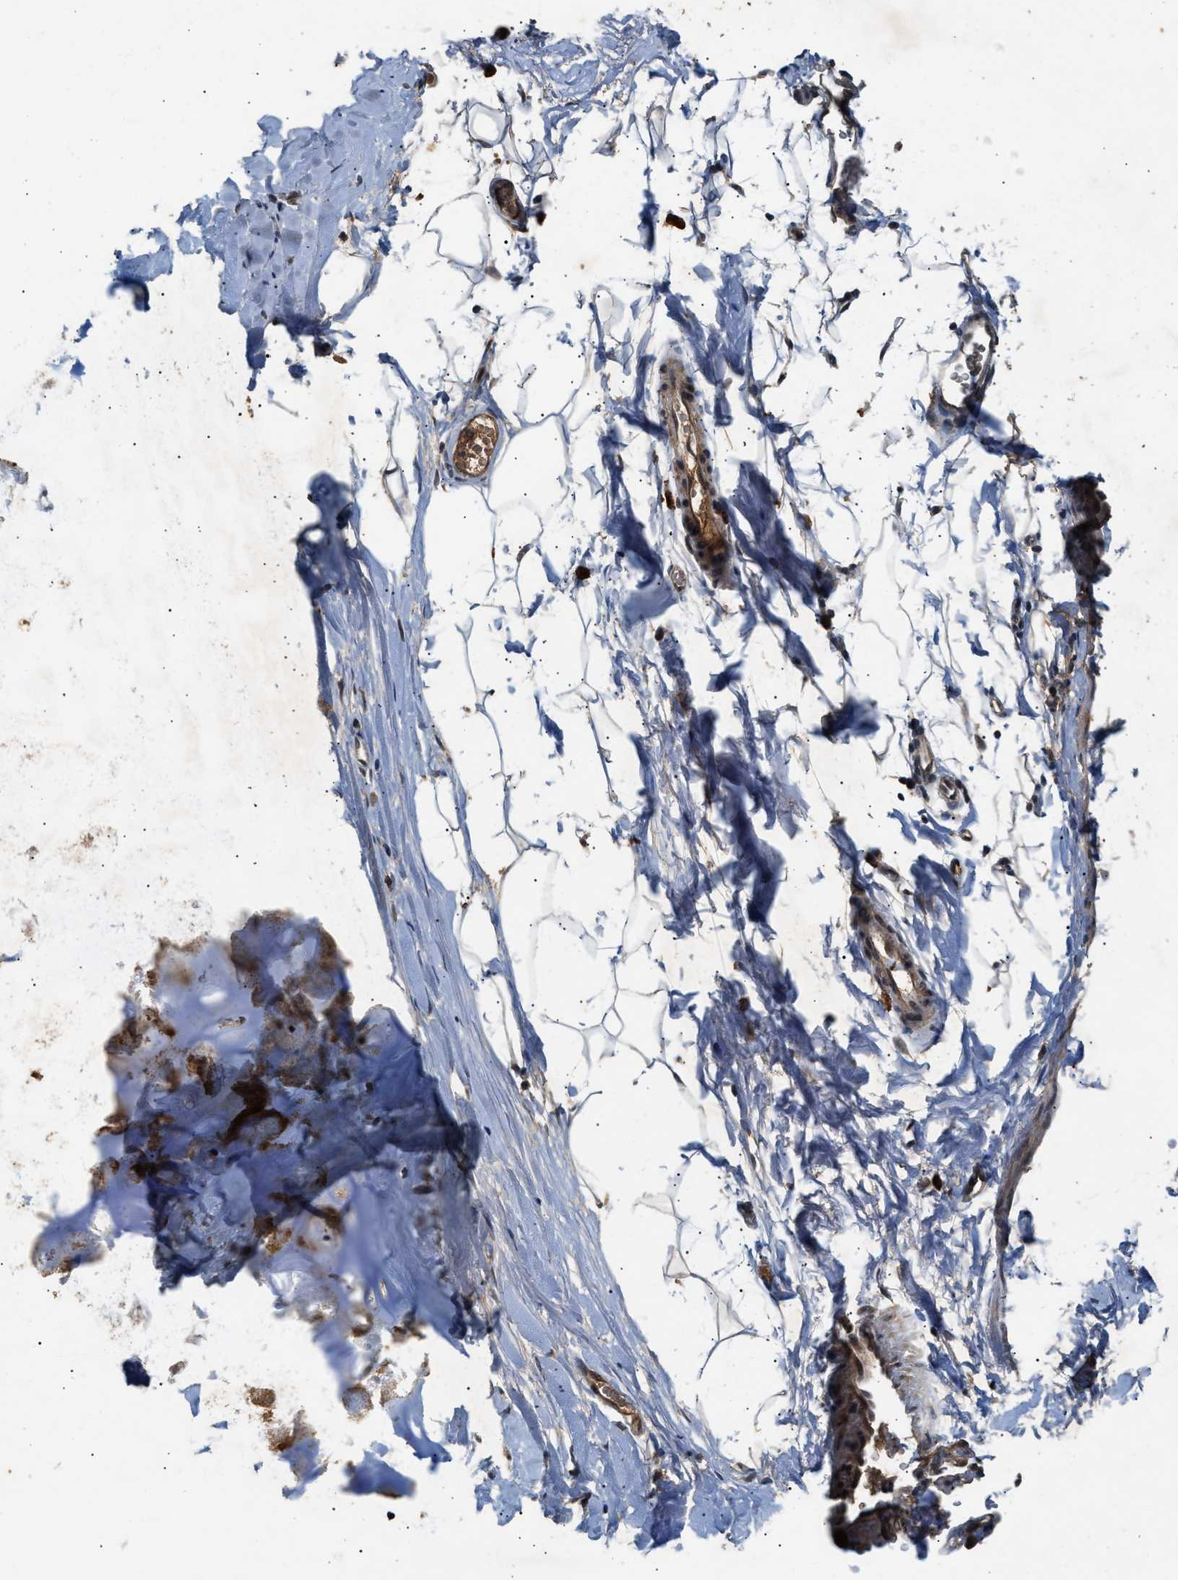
{"staining": {"intensity": "weak", "quantity": "25%-75%", "location": "cytoplasmic/membranous"}, "tissue": "adipose tissue", "cell_type": "Adipocytes", "image_type": "normal", "snomed": [{"axis": "morphology", "description": "Normal tissue, NOS"}, {"axis": "topography", "description": "Cartilage tissue"}, {"axis": "topography", "description": "Bronchus"}], "caption": "Protein staining demonstrates weak cytoplasmic/membranous staining in about 25%-75% of adipocytes in benign adipose tissue. The staining was performed using DAB, with brown indicating positive protein expression. Nuclei are stained blue with hematoxylin.", "gene": "RUSC2", "patient": {"sex": "female", "age": 53}}